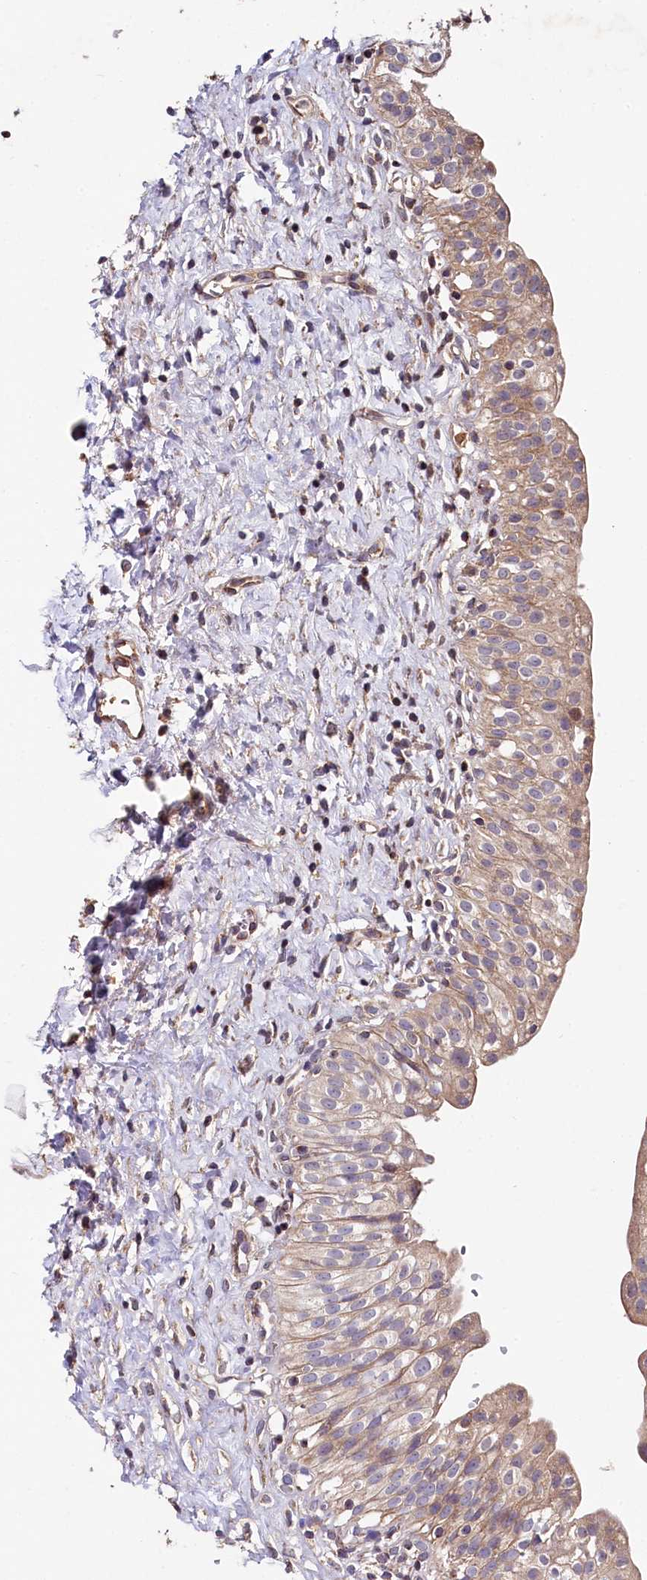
{"staining": {"intensity": "moderate", "quantity": ">75%", "location": "cytoplasmic/membranous"}, "tissue": "urinary bladder", "cell_type": "Urothelial cells", "image_type": "normal", "snomed": [{"axis": "morphology", "description": "Normal tissue, NOS"}, {"axis": "topography", "description": "Urinary bladder"}], "caption": "Urinary bladder stained with immunohistochemistry (IHC) exhibits moderate cytoplasmic/membranous staining in approximately >75% of urothelial cells.", "gene": "SPRYD3", "patient": {"sex": "male", "age": 51}}